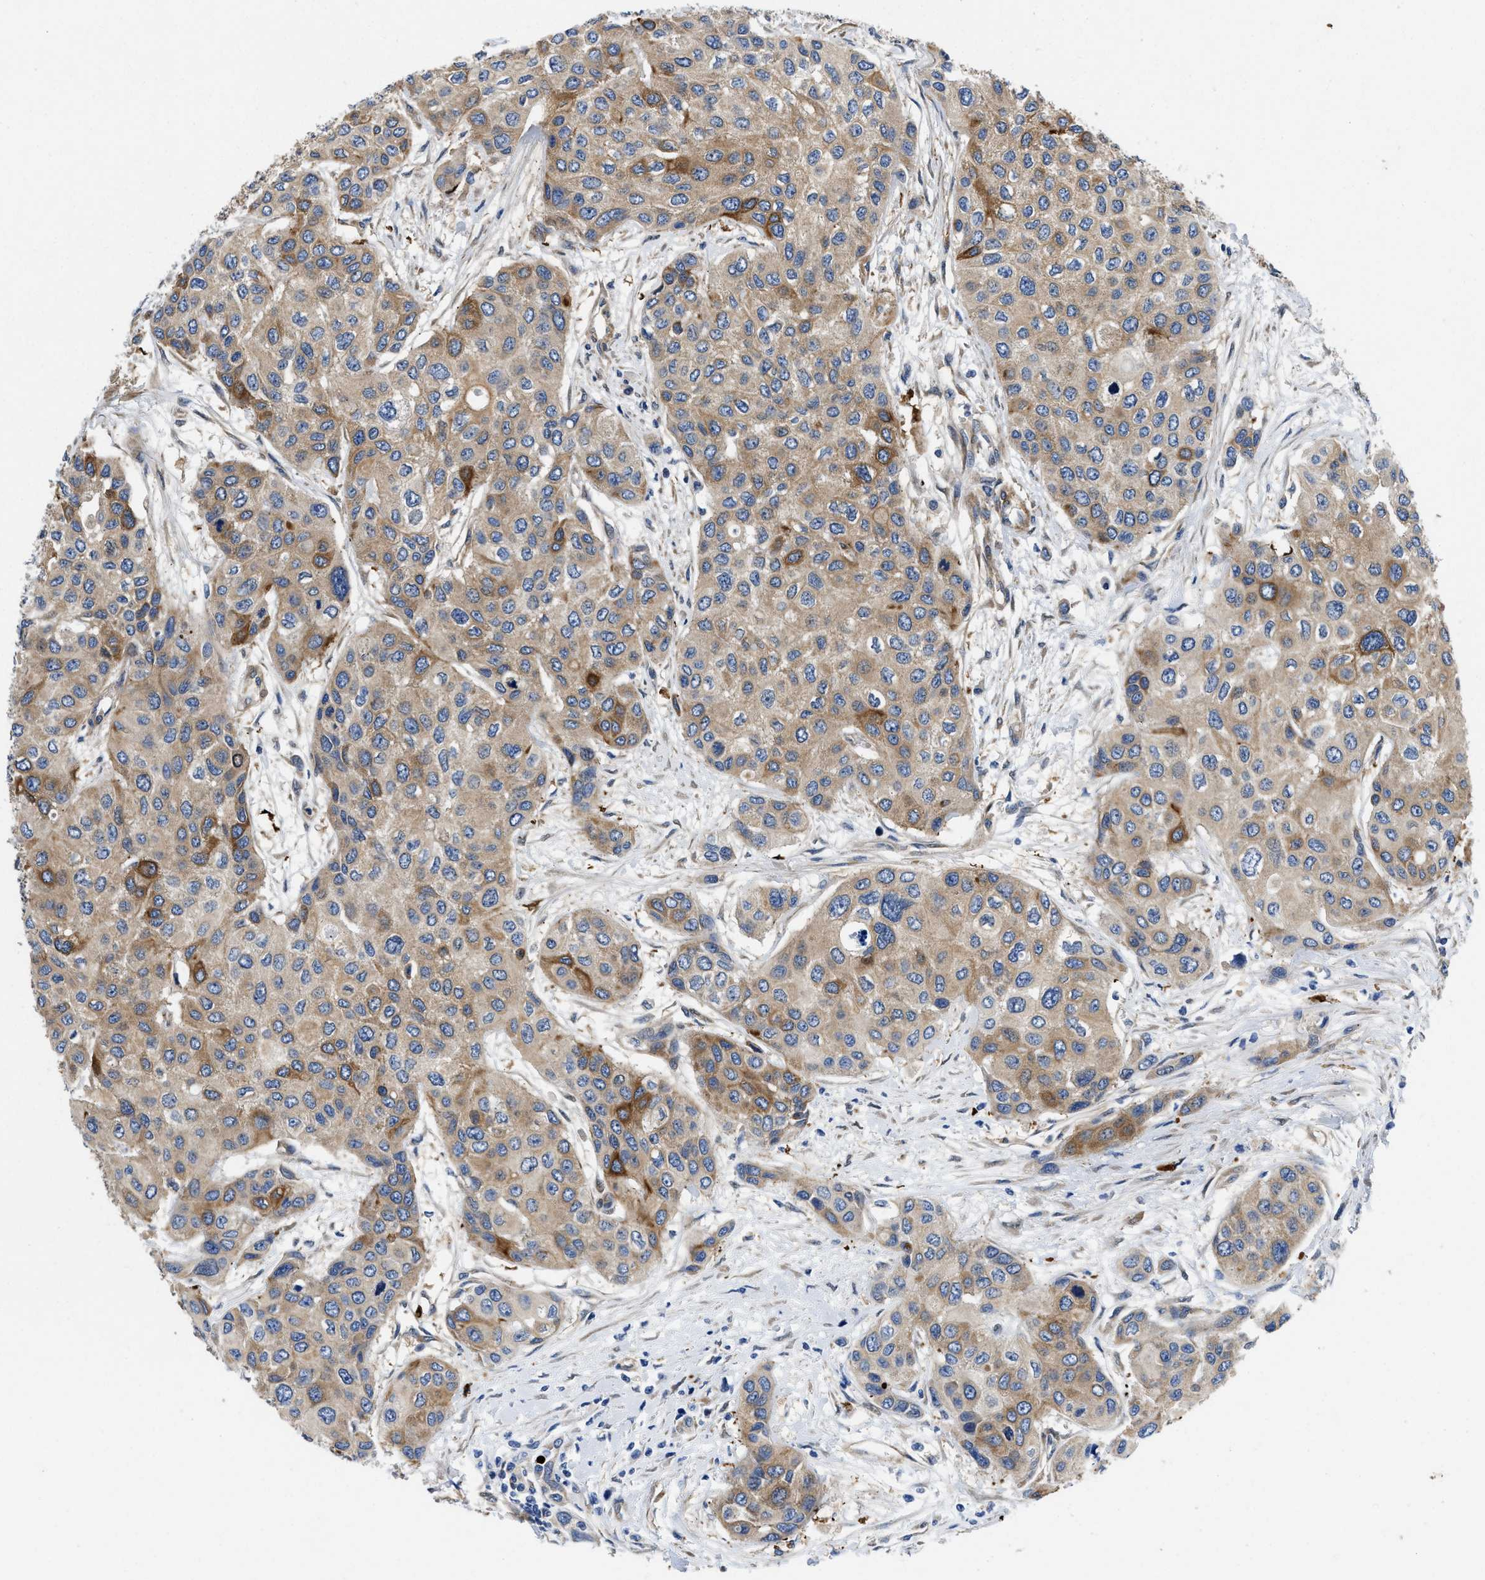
{"staining": {"intensity": "moderate", "quantity": "25%-75%", "location": "cytoplasmic/membranous"}, "tissue": "urothelial cancer", "cell_type": "Tumor cells", "image_type": "cancer", "snomed": [{"axis": "morphology", "description": "Urothelial carcinoma, High grade"}, {"axis": "topography", "description": "Urinary bladder"}], "caption": "This is a photomicrograph of immunohistochemistry staining of urothelial cancer, which shows moderate staining in the cytoplasmic/membranous of tumor cells.", "gene": "RAPH1", "patient": {"sex": "female", "age": 56}}